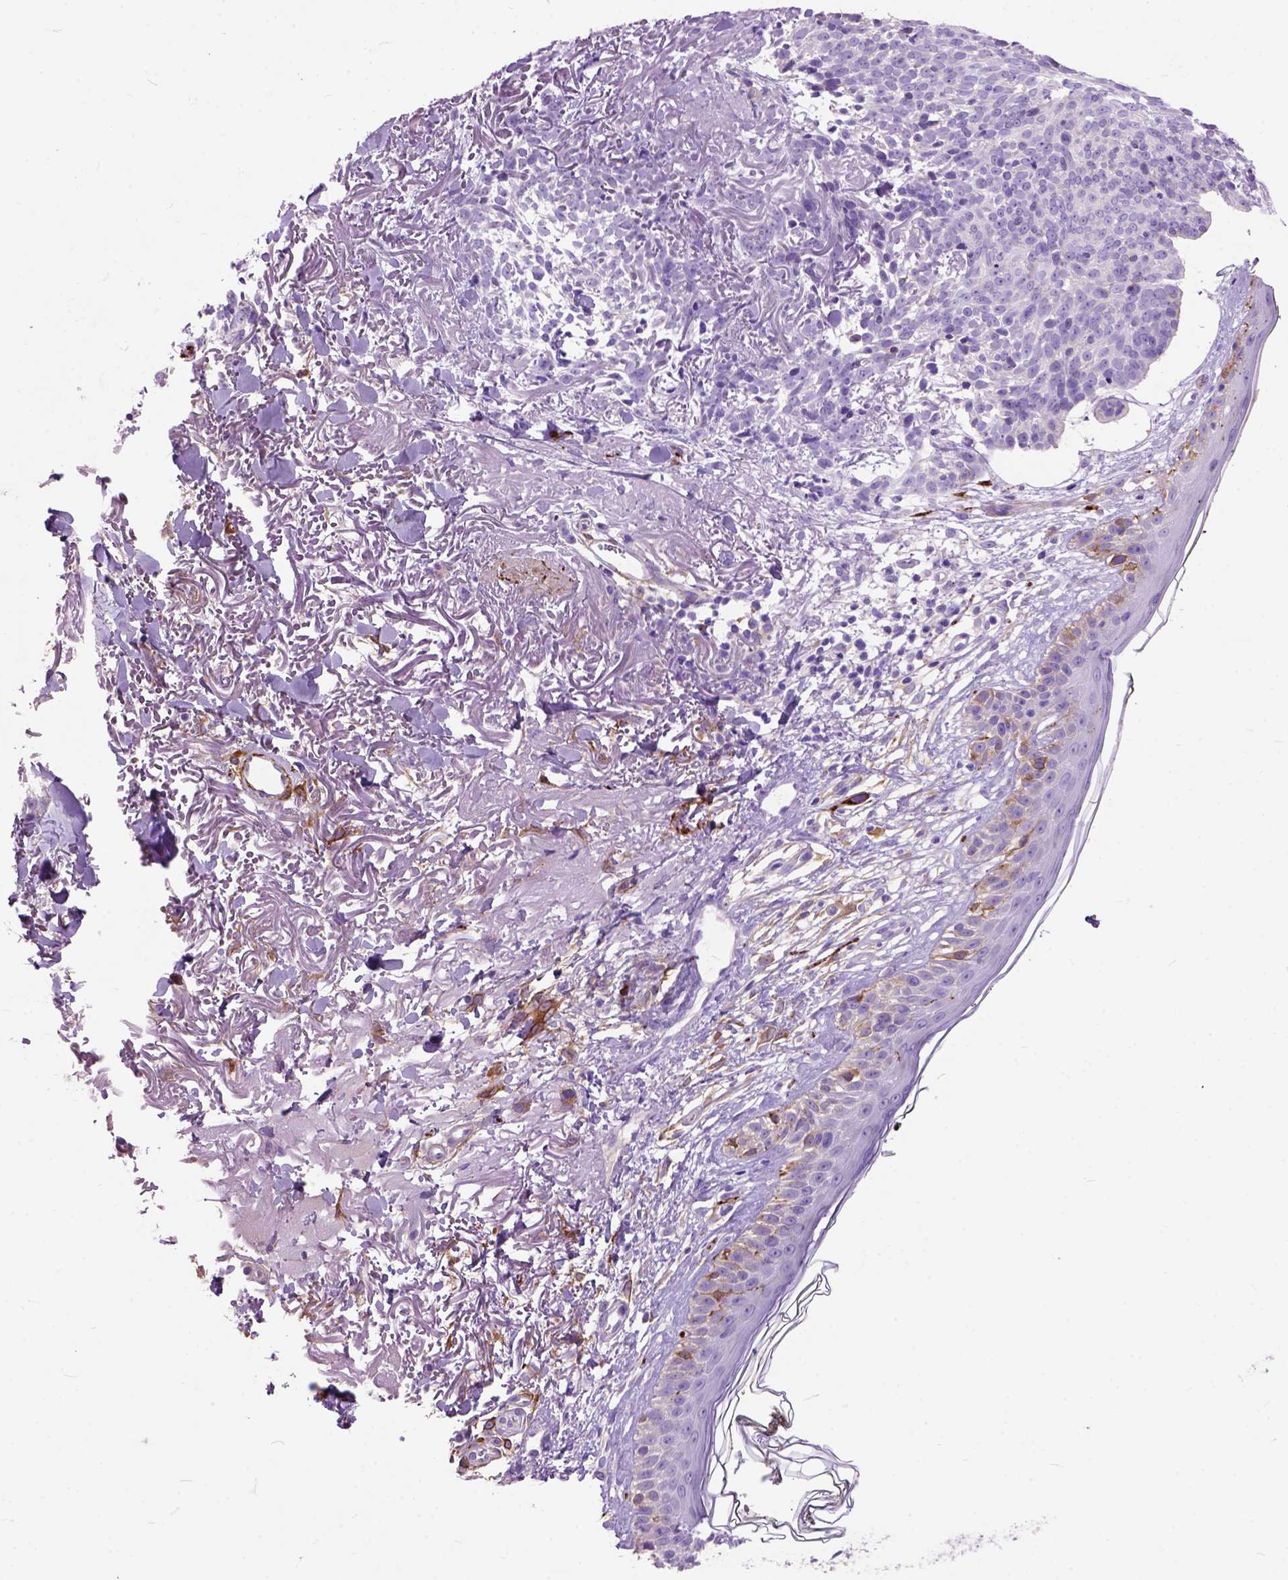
{"staining": {"intensity": "negative", "quantity": "none", "location": "none"}, "tissue": "skin cancer", "cell_type": "Tumor cells", "image_type": "cancer", "snomed": [{"axis": "morphology", "description": "Basal cell carcinoma"}, {"axis": "morphology", "description": "BCC, high aggressive"}, {"axis": "topography", "description": "Skin"}], "caption": "Immunohistochemistry image of human skin cancer stained for a protein (brown), which exhibits no positivity in tumor cells.", "gene": "MAPT", "patient": {"sex": "female", "age": 86}}